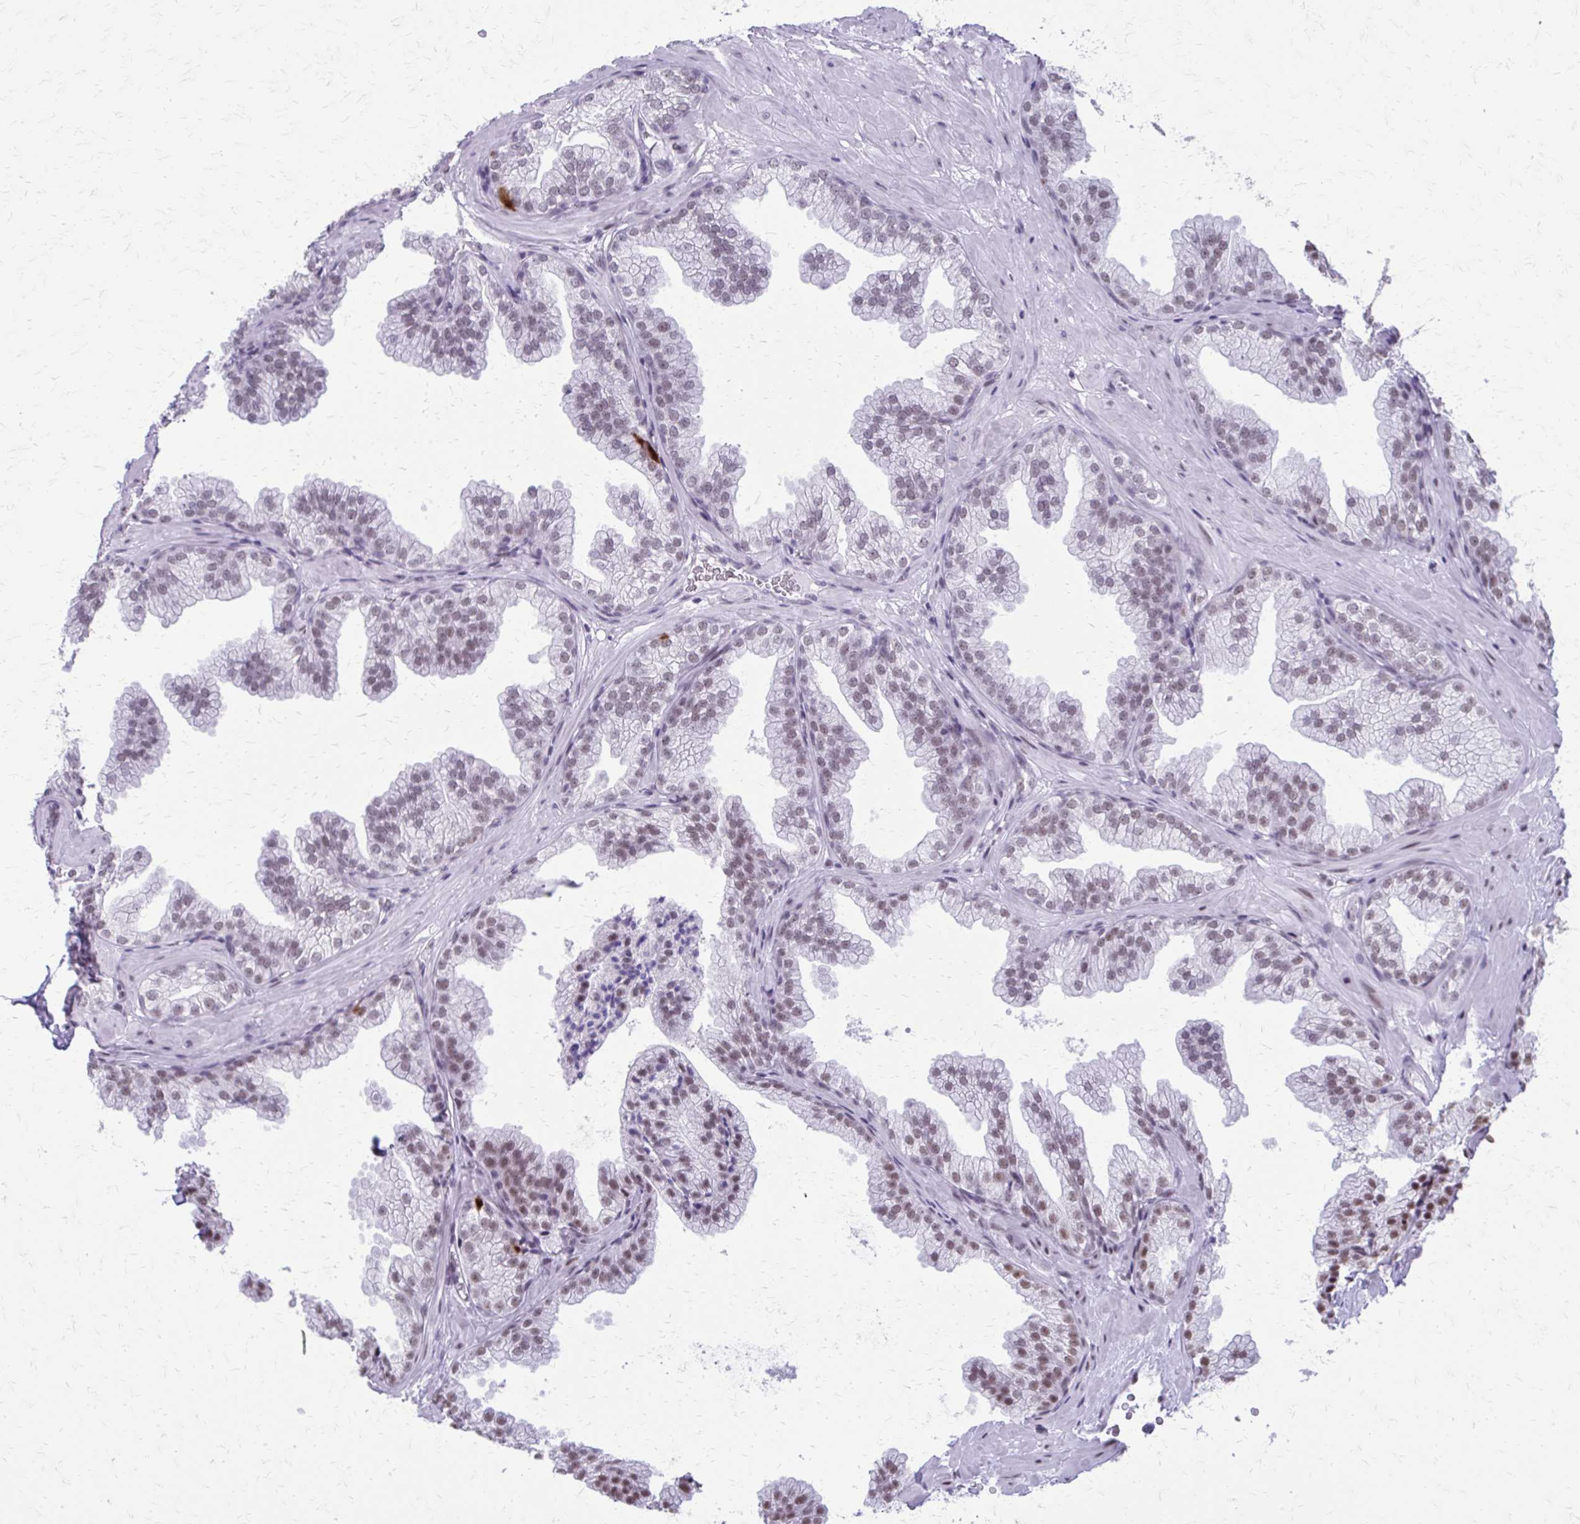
{"staining": {"intensity": "weak", "quantity": "25%-75%", "location": "nuclear"}, "tissue": "prostate", "cell_type": "Glandular cells", "image_type": "normal", "snomed": [{"axis": "morphology", "description": "Normal tissue, NOS"}, {"axis": "topography", "description": "Prostate"}], "caption": "Immunohistochemistry (IHC) micrograph of benign prostate stained for a protein (brown), which demonstrates low levels of weak nuclear positivity in about 25%-75% of glandular cells.", "gene": "SS18", "patient": {"sex": "male", "age": 37}}